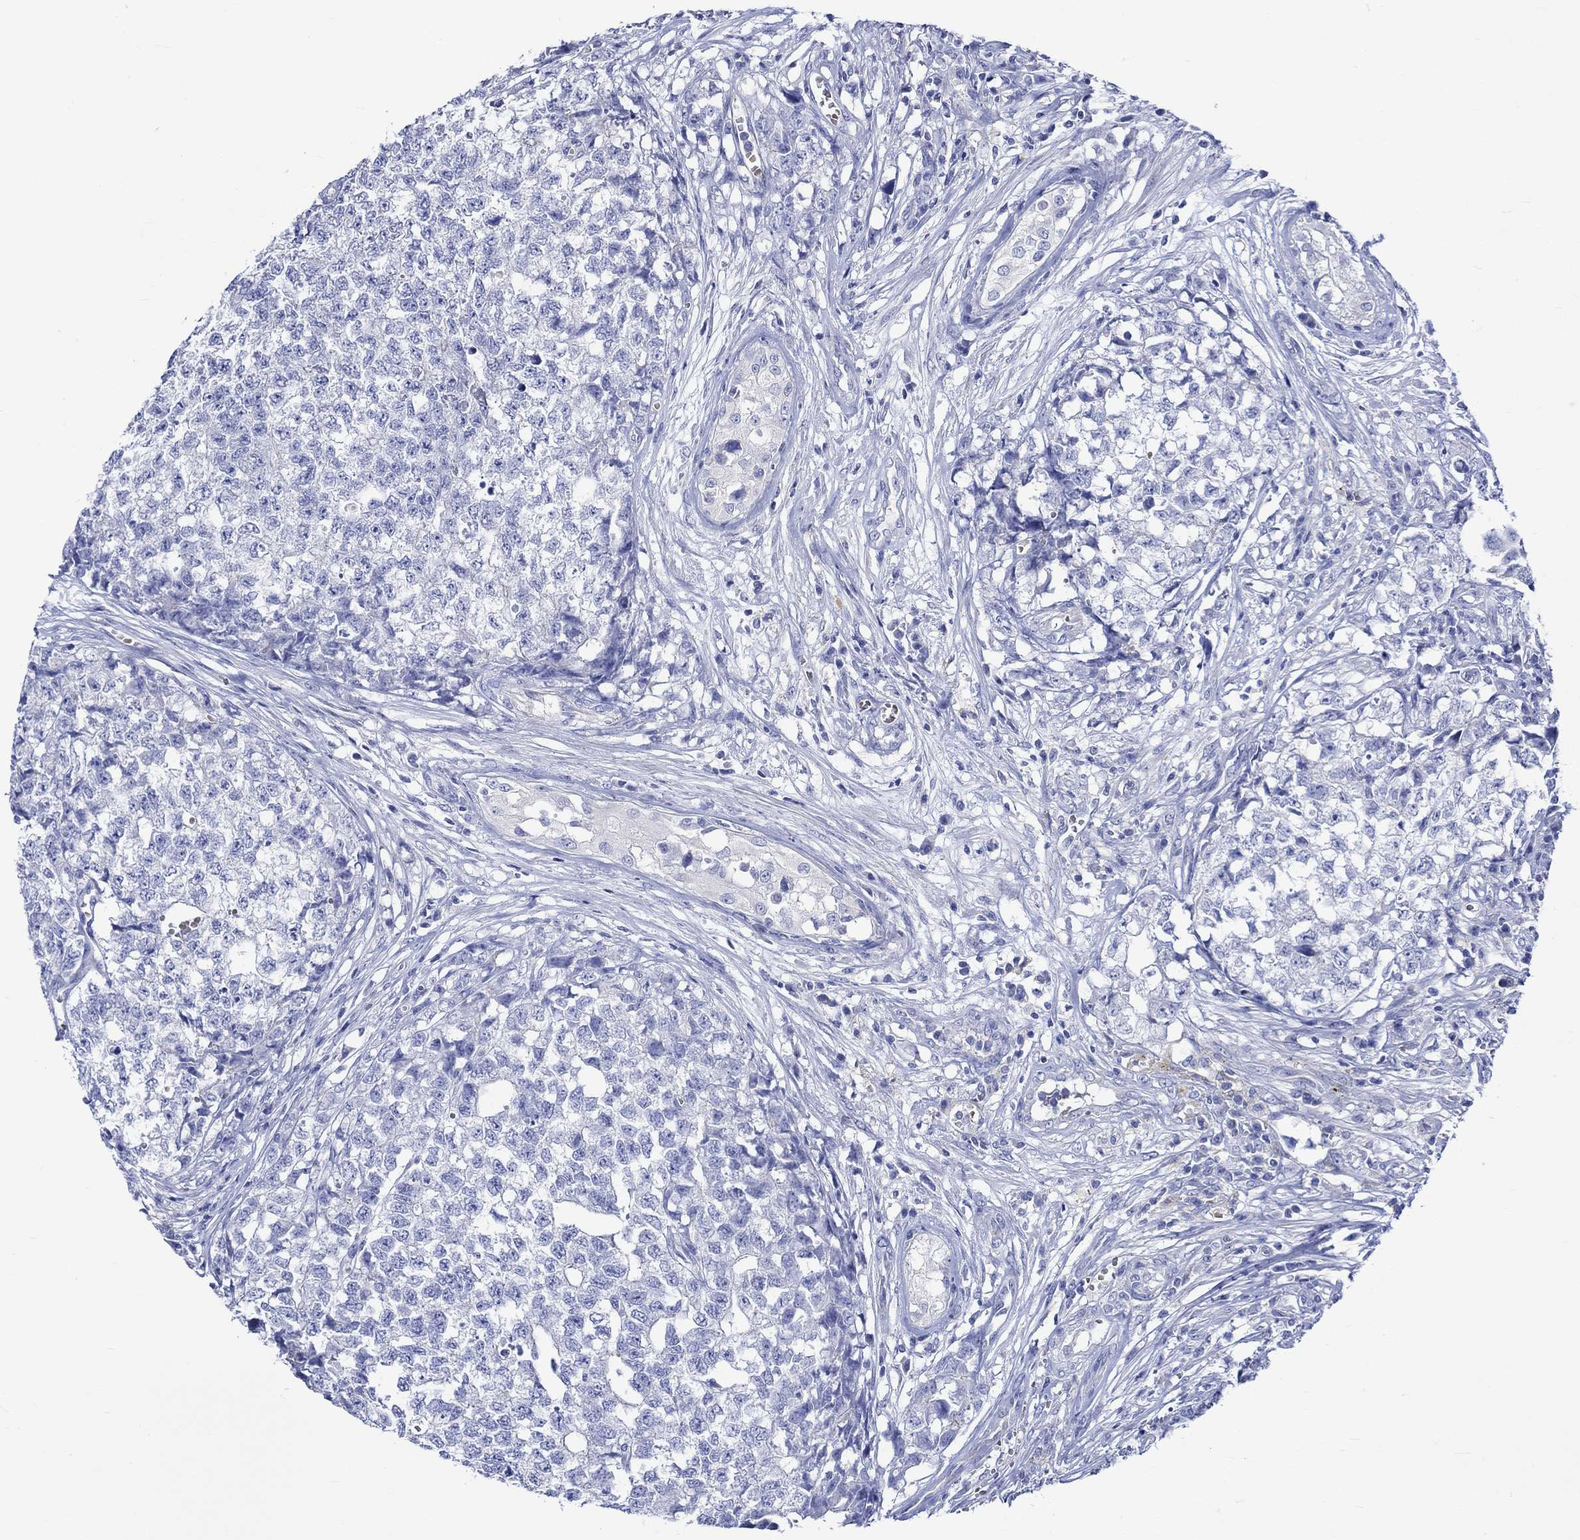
{"staining": {"intensity": "negative", "quantity": "none", "location": "none"}, "tissue": "testis cancer", "cell_type": "Tumor cells", "image_type": "cancer", "snomed": [{"axis": "morphology", "description": "Seminoma, NOS"}, {"axis": "morphology", "description": "Carcinoma, Embryonal, NOS"}, {"axis": "topography", "description": "Testis"}], "caption": "DAB (3,3'-diaminobenzidine) immunohistochemical staining of human testis cancer (embryonal carcinoma) demonstrates no significant expression in tumor cells.", "gene": "NRIP3", "patient": {"sex": "male", "age": 22}}